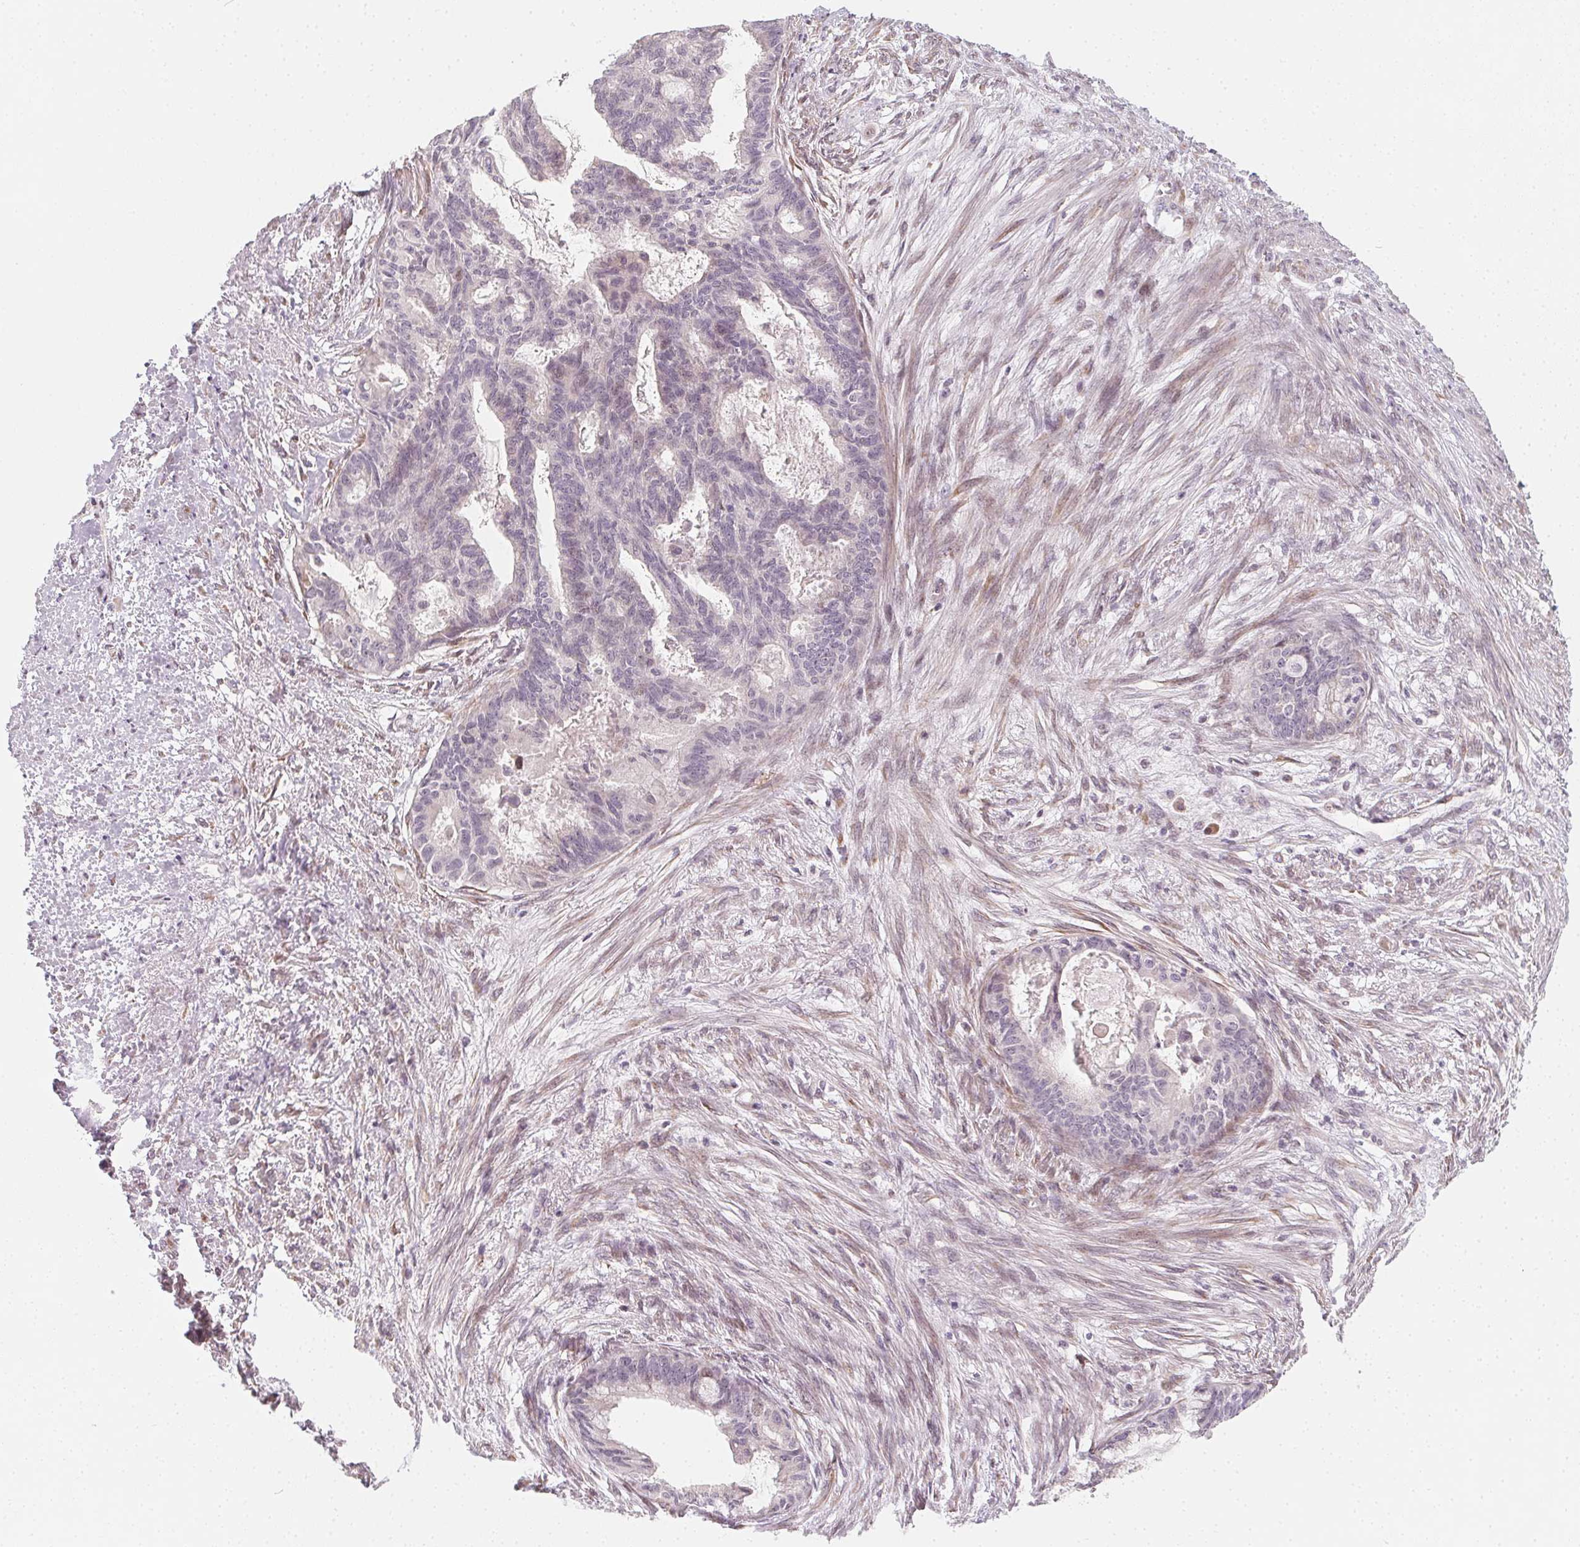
{"staining": {"intensity": "negative", "quantity": "none", "location": "none"}, "tissue": "endometrial cancer", "cell_type": "Tumor cells", "image_type": "cancer", "snomed": [{"axis": "morphology", "description": "Adenocarcinoma, NOS"}, {"axis": "topography", "description": "Endometrium"}], "caption": "This is an IHC histopathology image of human endometrial cancer. There is no staining in tumor cells.", "gene": "CCDC96", "patient": {"sex": "female", "age": 86}}